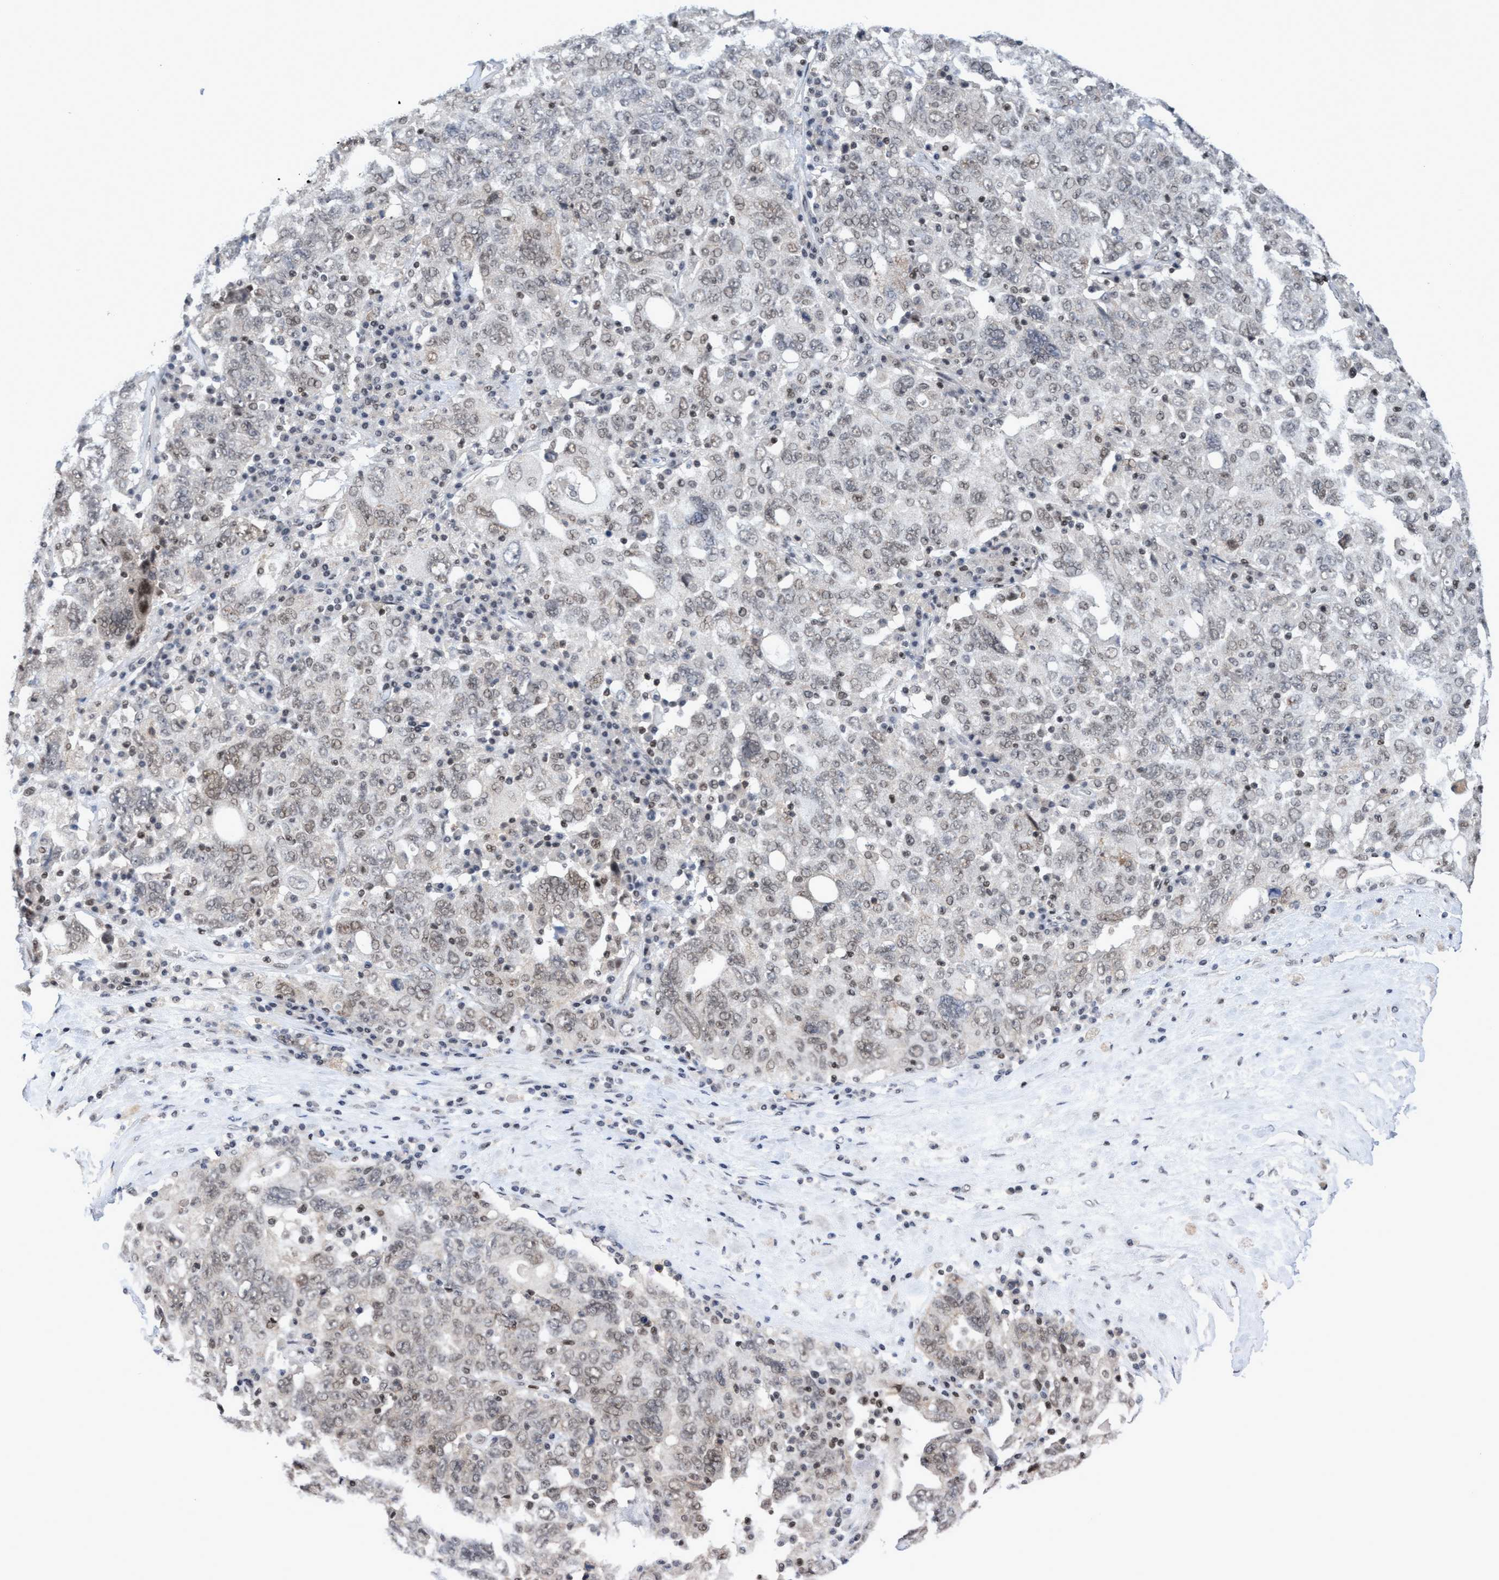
{"staining": {"intensity": "weak", "quantity": "25%-75%", "location": "nuclear"}, "tissue": "ovarian cancer", "cell_type": "Tumor cells", "image_type": "cancer", "snomed": [{"axis": "morphology", "description": "Carcinoma, endometroid"}, {"axis": "topography", "description": "Ovary"}], "caption": "Immunohistochemical staining of human ovarian cancer (endometroid carcinoma) exhibits low levels of weak nuclear protein positivity in about 25%-75% of tumor cells.", "gene": "C9orf78", "patient": {"sex": "female", "age": 62}}